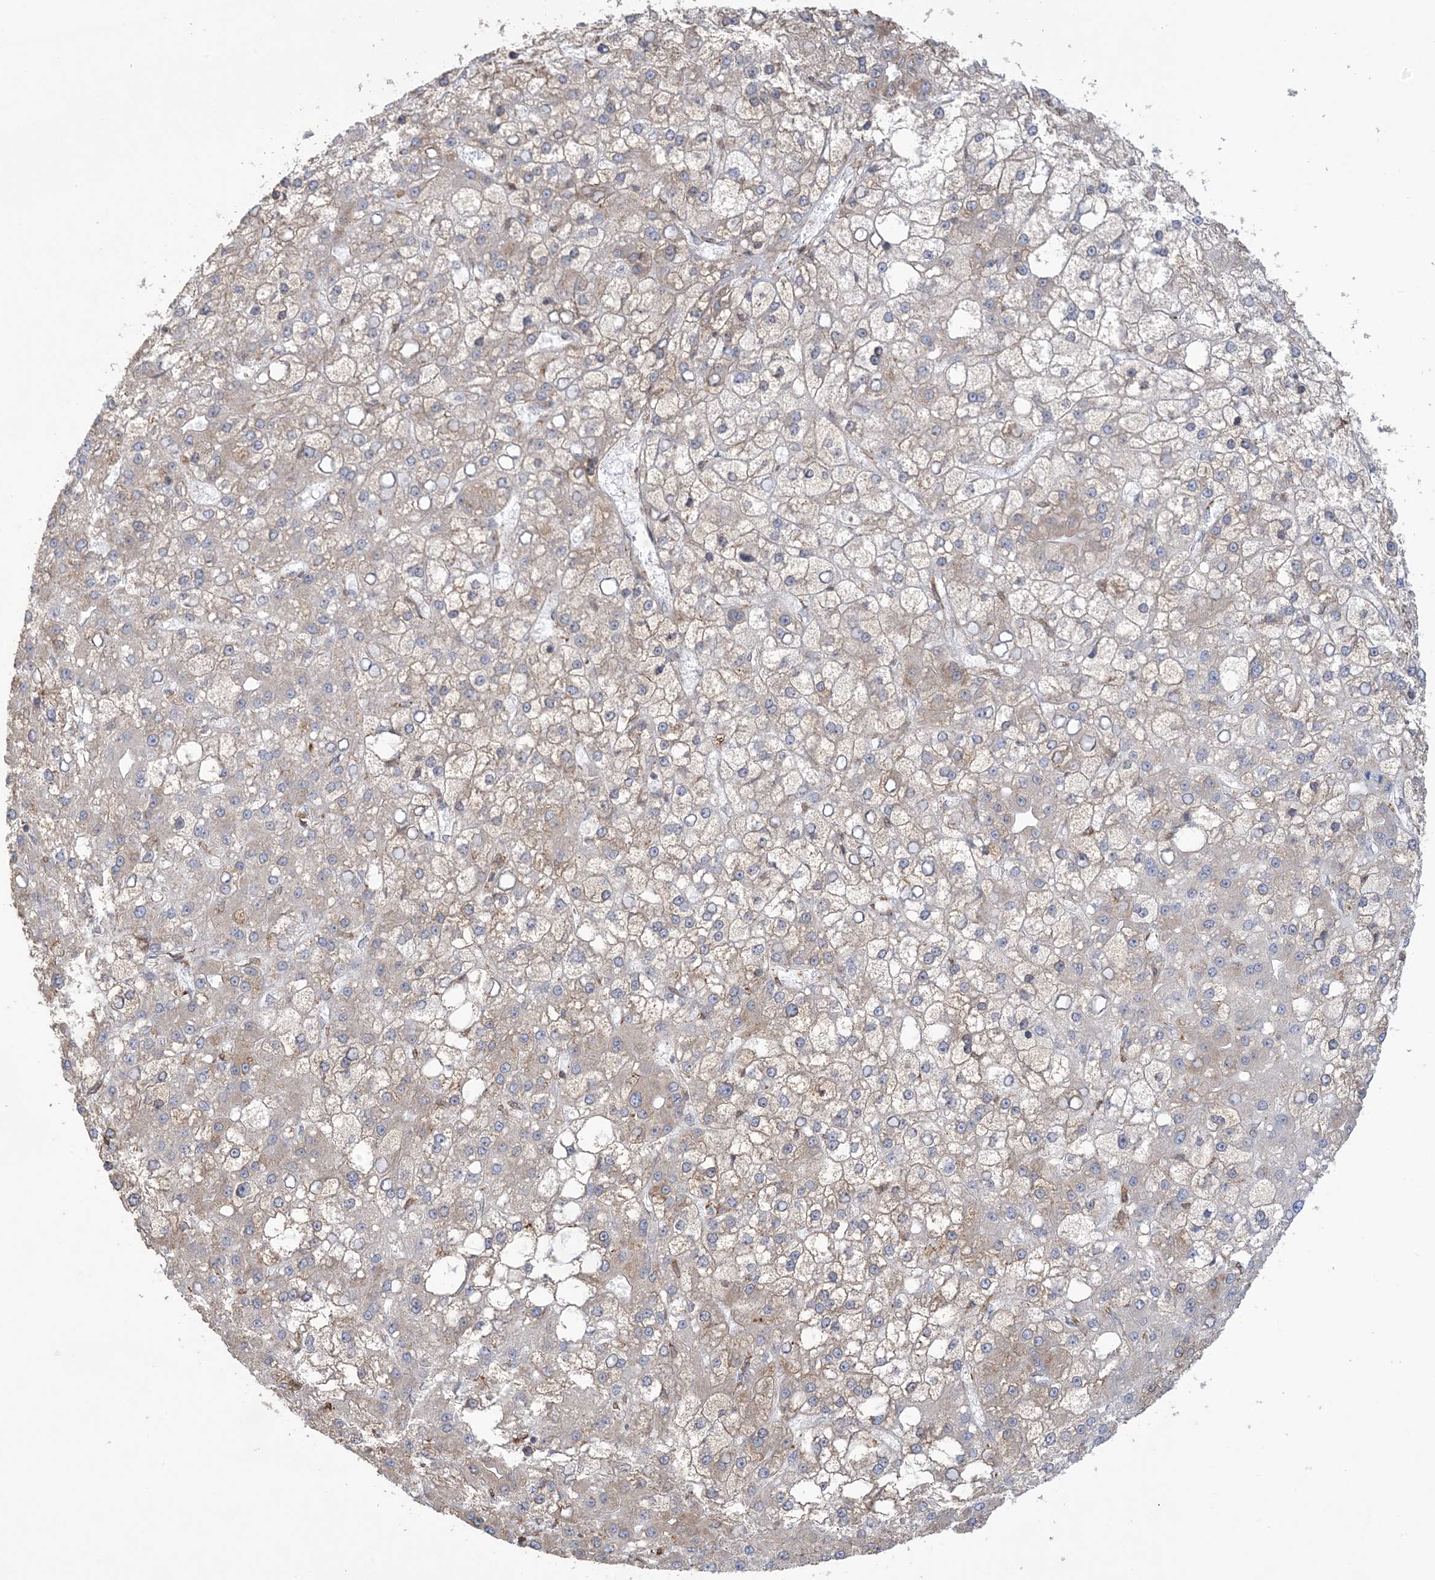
{"staining": {"intensity": "weak", "quantity": "<25%", "location": "cytoplasmic/membranous"}, "tissue": "liver cancer", "cell_type": "Tumor cells", "image_type": "cancer", "snomed": [{"axis": "morphology", "description": "Carcinoma, Hepatocellular, NOS"}, {"axis": "topography", "description": "Liver"}], "caption": "Micrograph shows no protein expression in tumor cells of liver hepatocellular carcinoma tissue. The staining is performed using DAB (3,3'-diaminobenzidine) brown chromogen with nuclei counter-stained in using hematoxylin.", "gene": "SHANK1", "patient": {"sex": "male", "age": 67}}